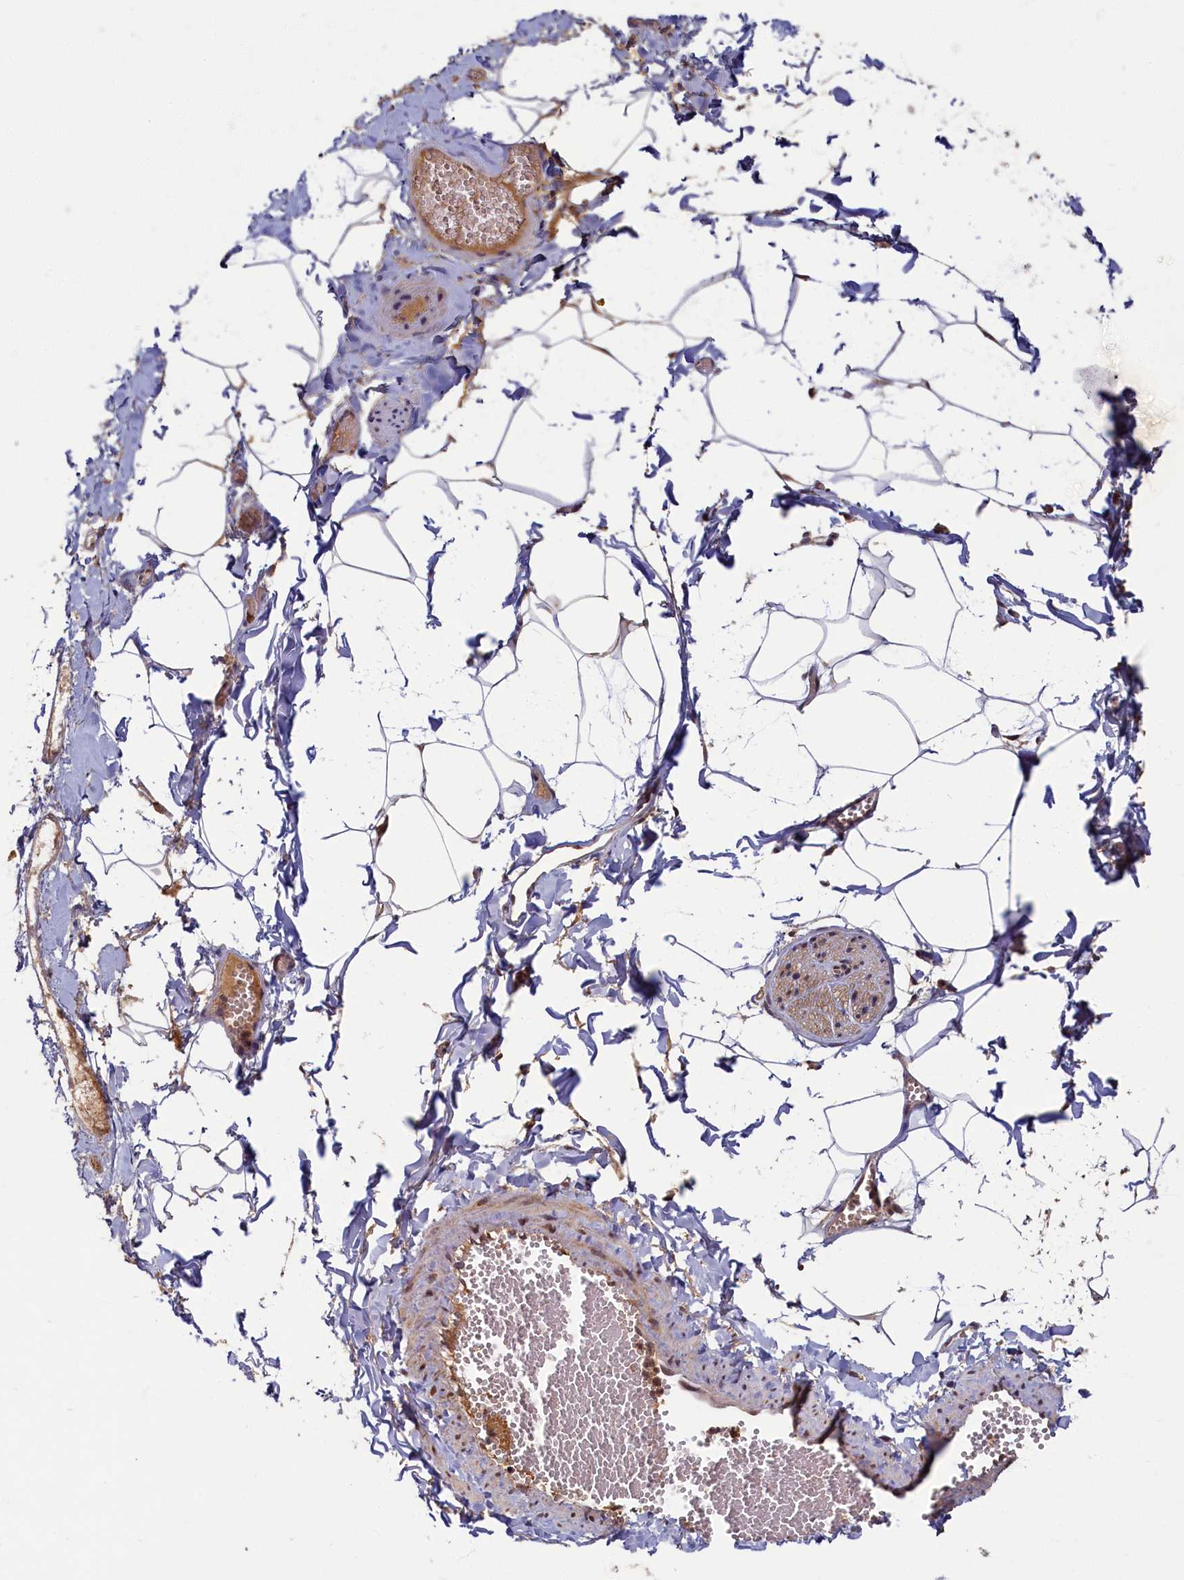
{"staining": {"intensity": "weak", "quantity": "25%-75%", "location": "cytoplasmic/membranous"}, "tissue": "adipose tissue", "cell_type": "Adipocytes", "image_type": "normal", "snomed": [{"axis": "morphology", "description": "Normal tissue, NOS"}, {"axis": "topography", "description": "Gallbladder"}, {"axis": "topography", "description": "Peripheral nerve tissue"}], "caption": "The immunohistochemical stain shows weak cytoplasmic/membranous expression in adipocytes of unremarkable adipose tissue. The staining was performed using DAB (3,3'-diaminobenzidine) to visualize the protein expression in brown, while the nuclei were stained in blue with hematoxylin (Magnification: 20x).", "gene": "BRCA1", "patient": {"sex": "male", "age": 38}}